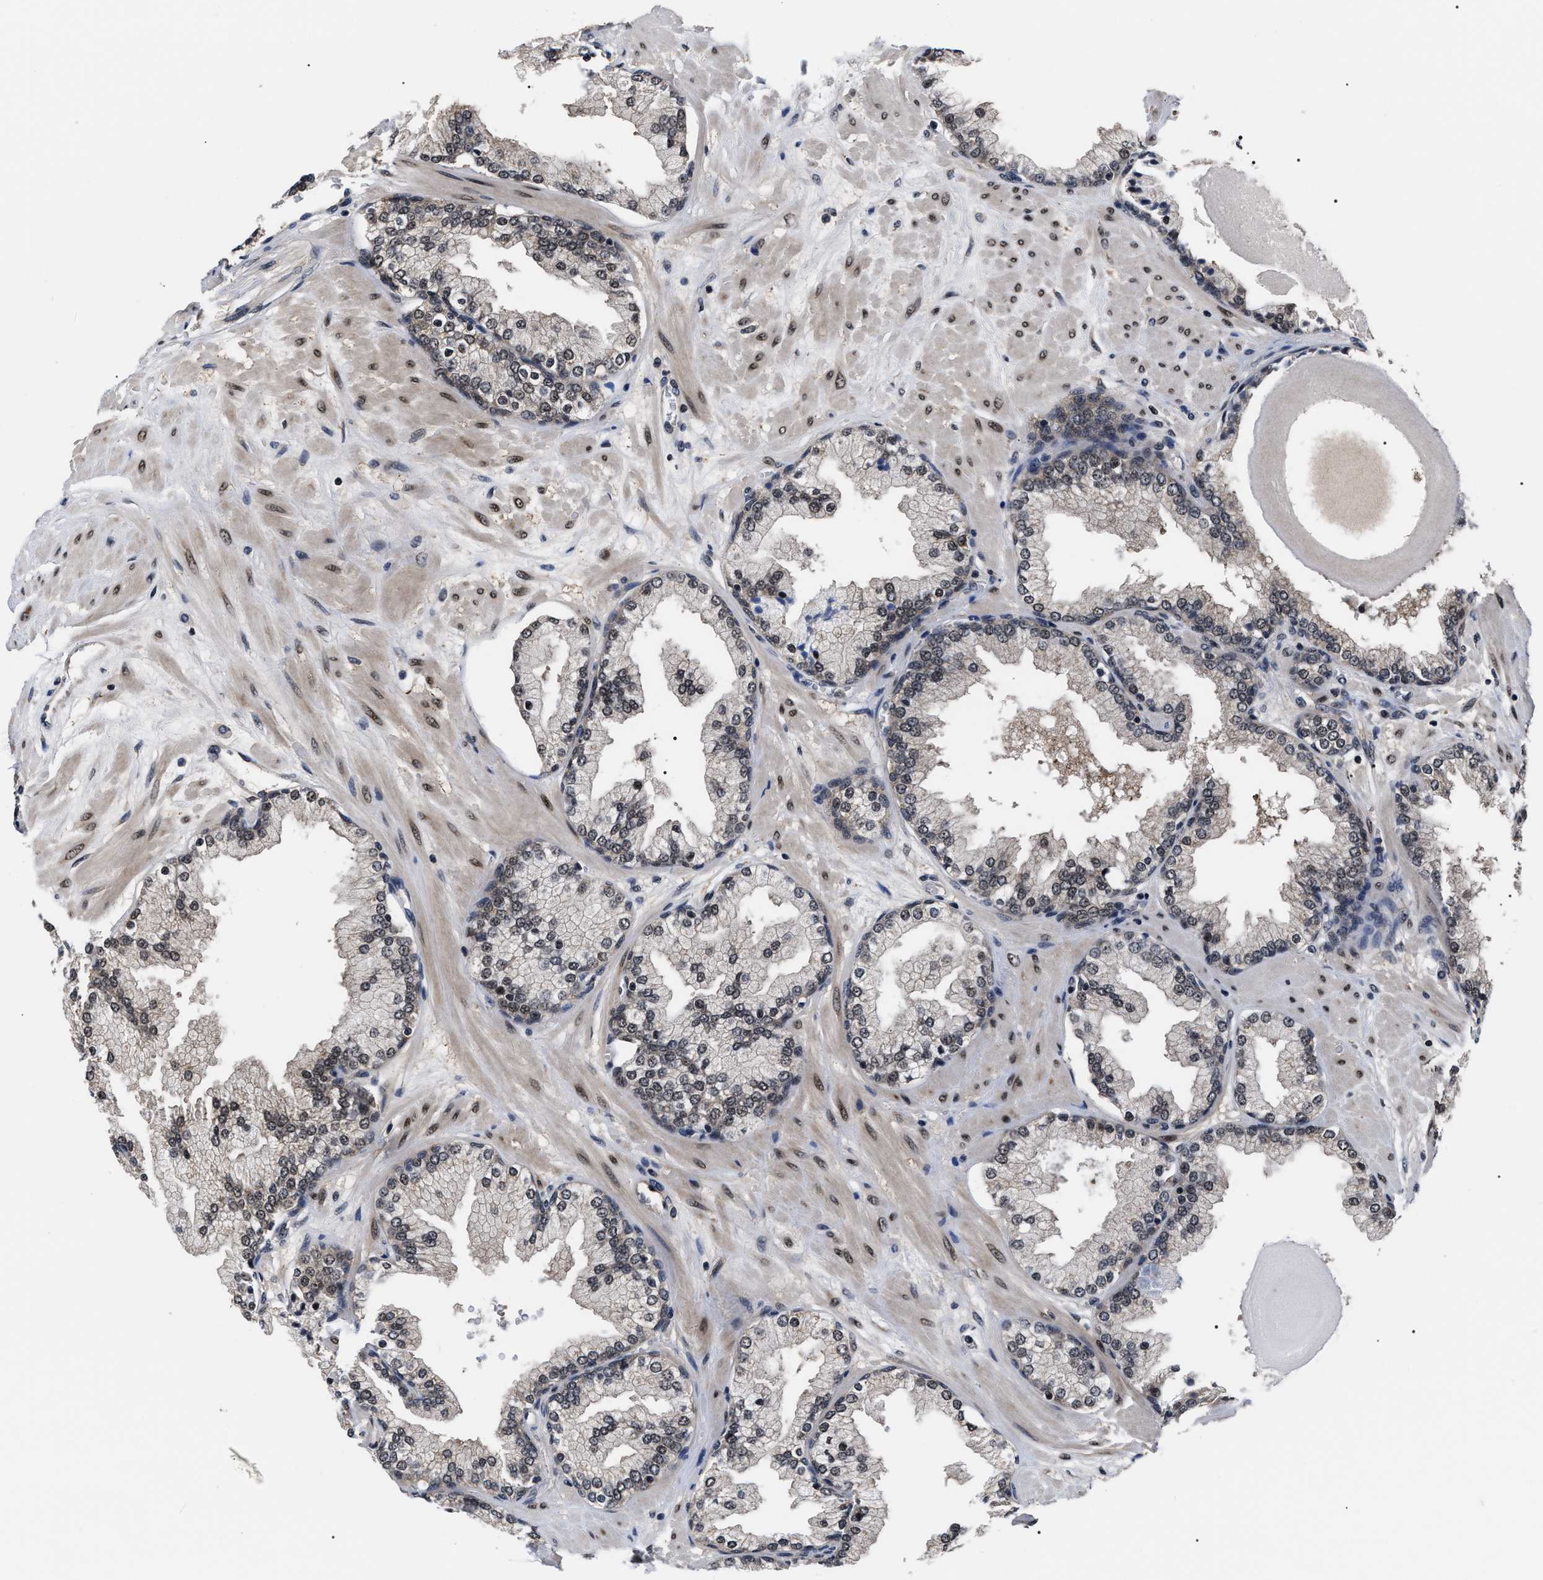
{"staining": {"intensity": "moderate", "quantity": "25%-75%", "location": "cytoplasmic/membranous,nuclear"}, "tissue": "prostate", "cell_type": "Glandular cells", "image_type": "normal", "snomed": [{"axis": "morphology", "description": "Normal tissue, NOS"}, {"axis": "topography", "description": "Prostate"}], "caption": "The micrograph demonstrates immunohistochemical staining of unremarkable prostate. There is moderate cytoplasmic/membranous,nuclear positivity is appreciated in about 25%-75% of glandular cells. (DAB IHC with brightfield microscopy, high magnification).", "gene": "CSNK2A1", "patient": {"sex": "male", "age": 51}}